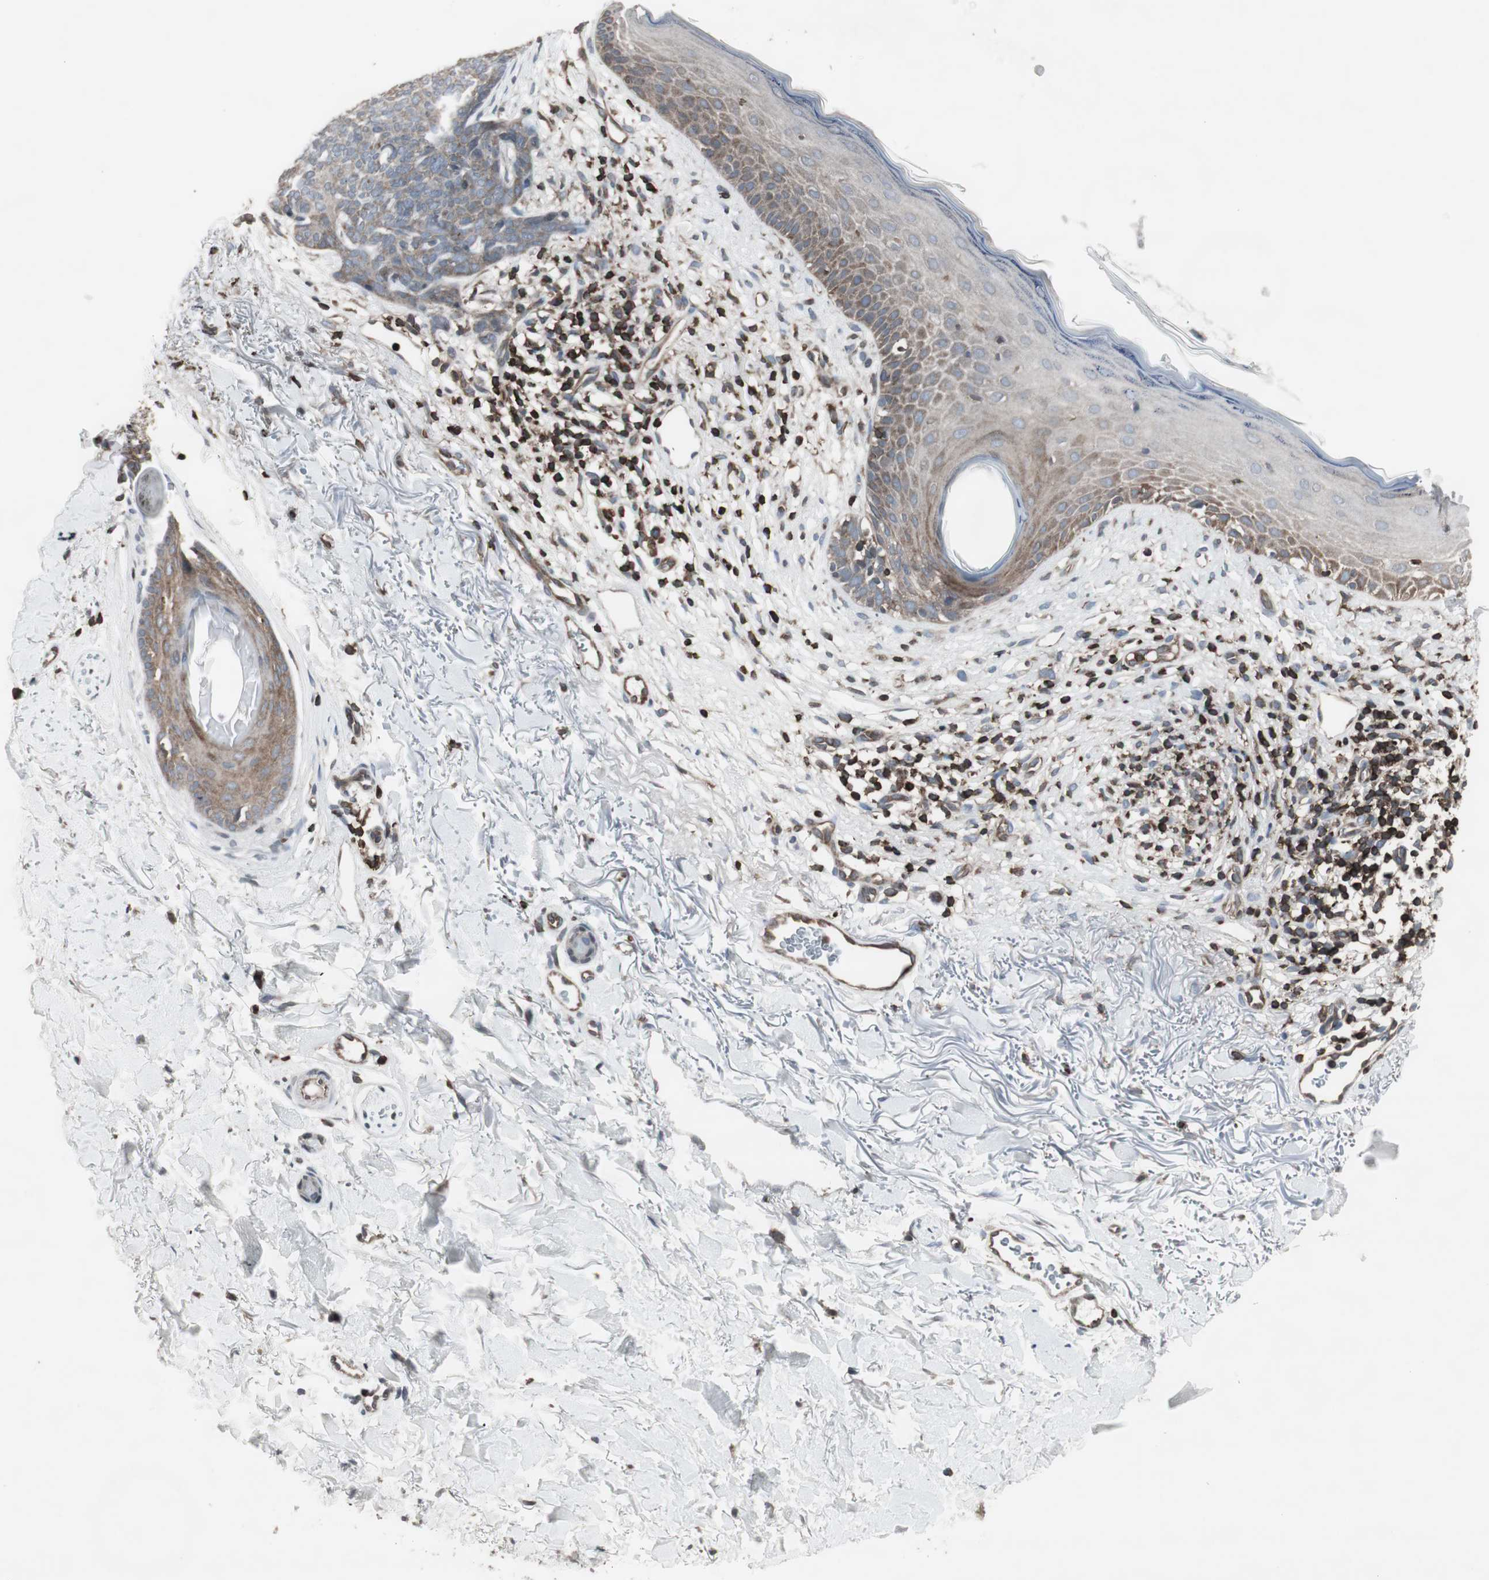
{"staining": {"intensity": "weak", "quantity": "25%-75%", "location": "cytoplasmic/membranous"}, "tissue": "skin cancer", "cell_type": "Tumor cells", "image_type": "cancer", "snomed": [{"axis": "morphology", "description": "Basal cell carcinoma"}, {"axis": "topography", "description": "Skin"}], "caption": "Immunohistochemical staining of human basal cell carcinoma (skin) exhibits low levels of weak cytoplasmic/membranous protein positivity in about 25%-75% of tumor cells.", "gene": "ARHGEF1", "patient": {"sex": "female", "age": 70}}